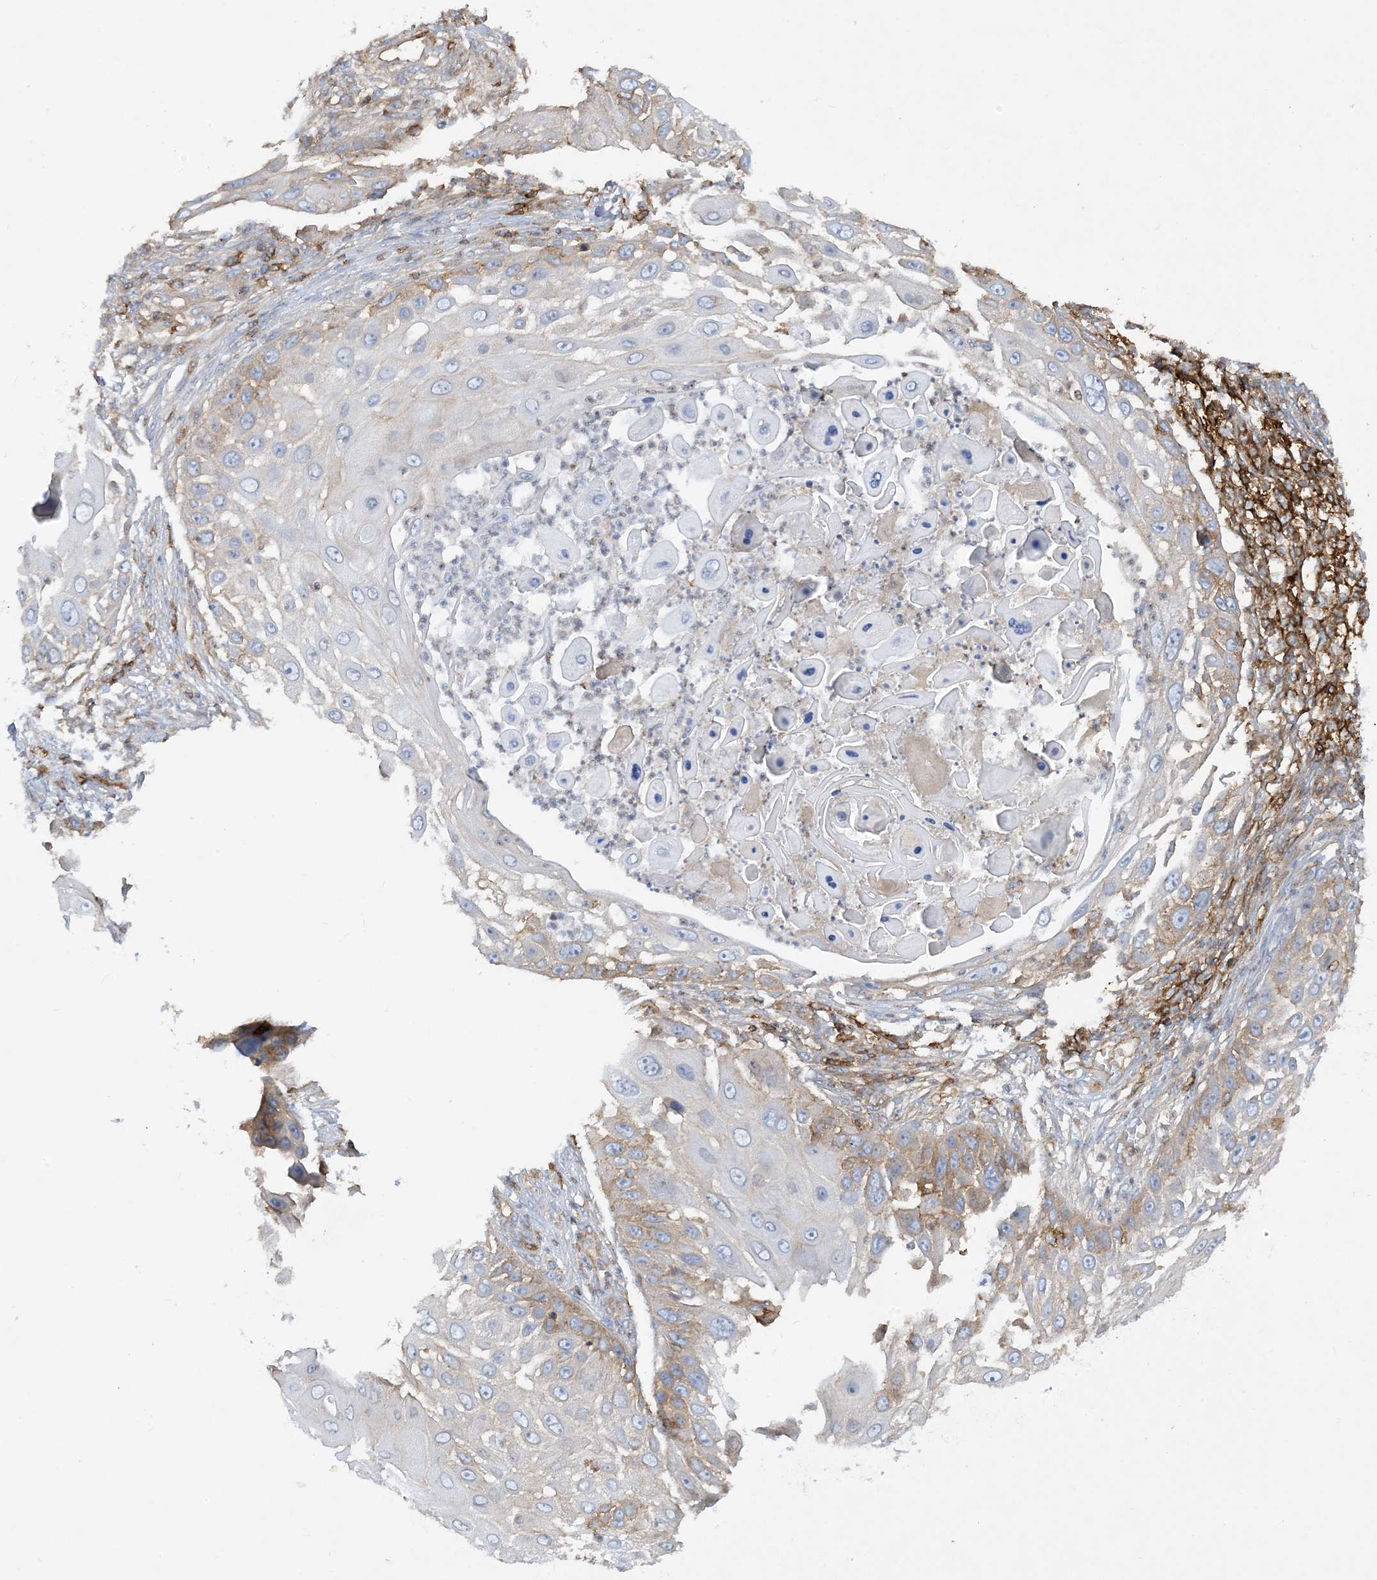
{"staining": {"intensity": "moderate", "quantity": "<25%", "location": "cytoplasmic/membranous"}, "tissue": "skin cancer", "cell_type": "Tumor cells", "image_type": "cancer", "snomed": [{"axis": "morphology", "description": "Squamous cell carcinoma, NOS"}, {"axis": "topography", "description": "Skin"}], "caption": "Human skin cancer stained for a protein (brown) demonstrates moderate cytoplasmic/membranous positive expression in about <25% of tumor cells.", "gene": "HLA-E", "patient": {"sex": "female", "age": 44}}